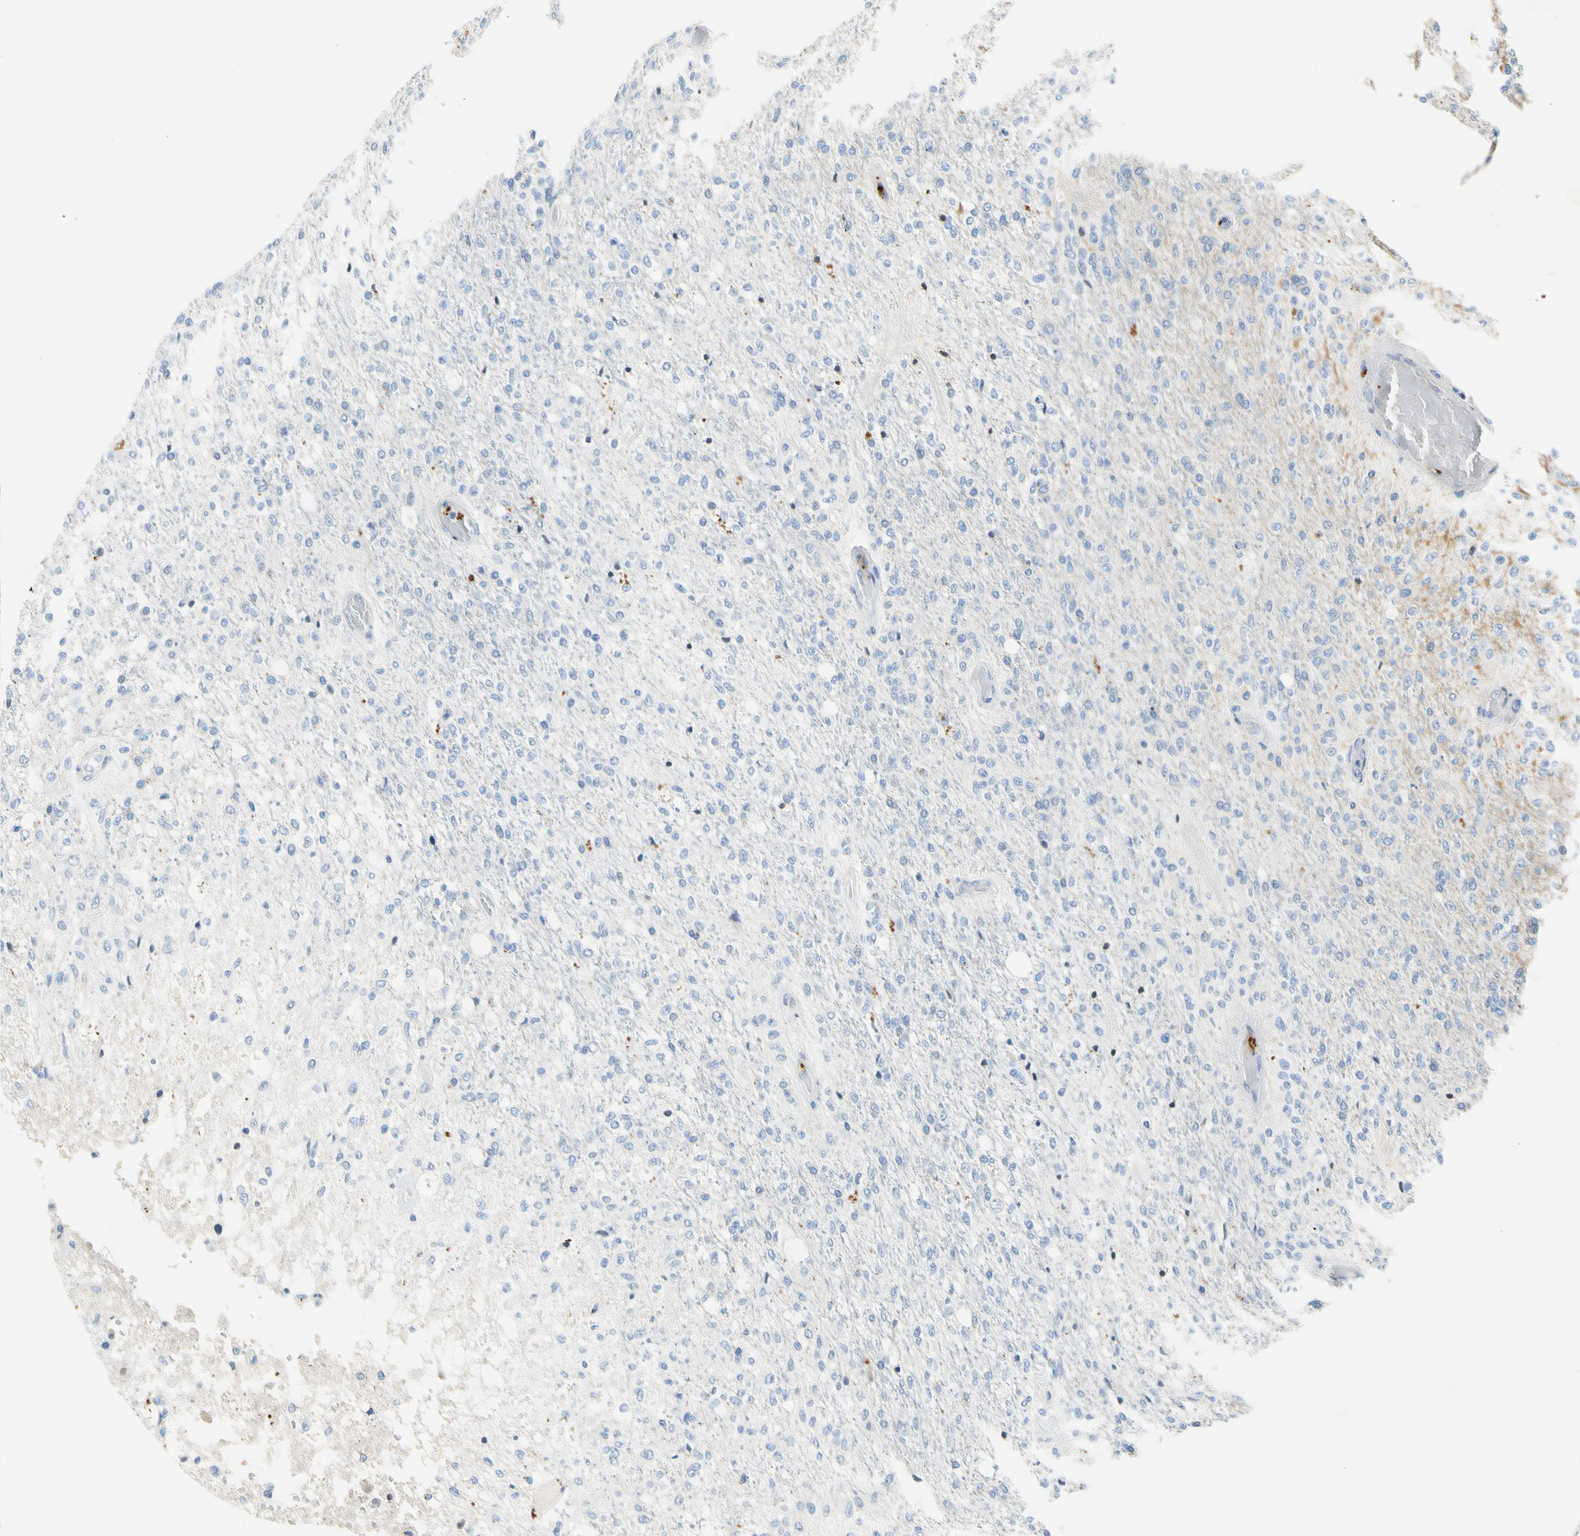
{"staining": {"intensity": "negative", "quantity": "none", "location": "none"}, "tissue": "glioma", "cell_type": "Tumor cells", "image_type": "cancer", "snomed": [{"axis": "morphology", "description": "Normal tissue, NOS"}, {"axis": "morphology", "description": "Glioma, malignant, High grade"}, {"axis": "topography", "description": "Cerebral cortex"}], "caption": "Malignant high-grade glioma stained for a protein using immunohistochemistry exhibits no expression tumor cells.", "gene": "PPBP", "patient": {"sex": "male", "age": 77}}